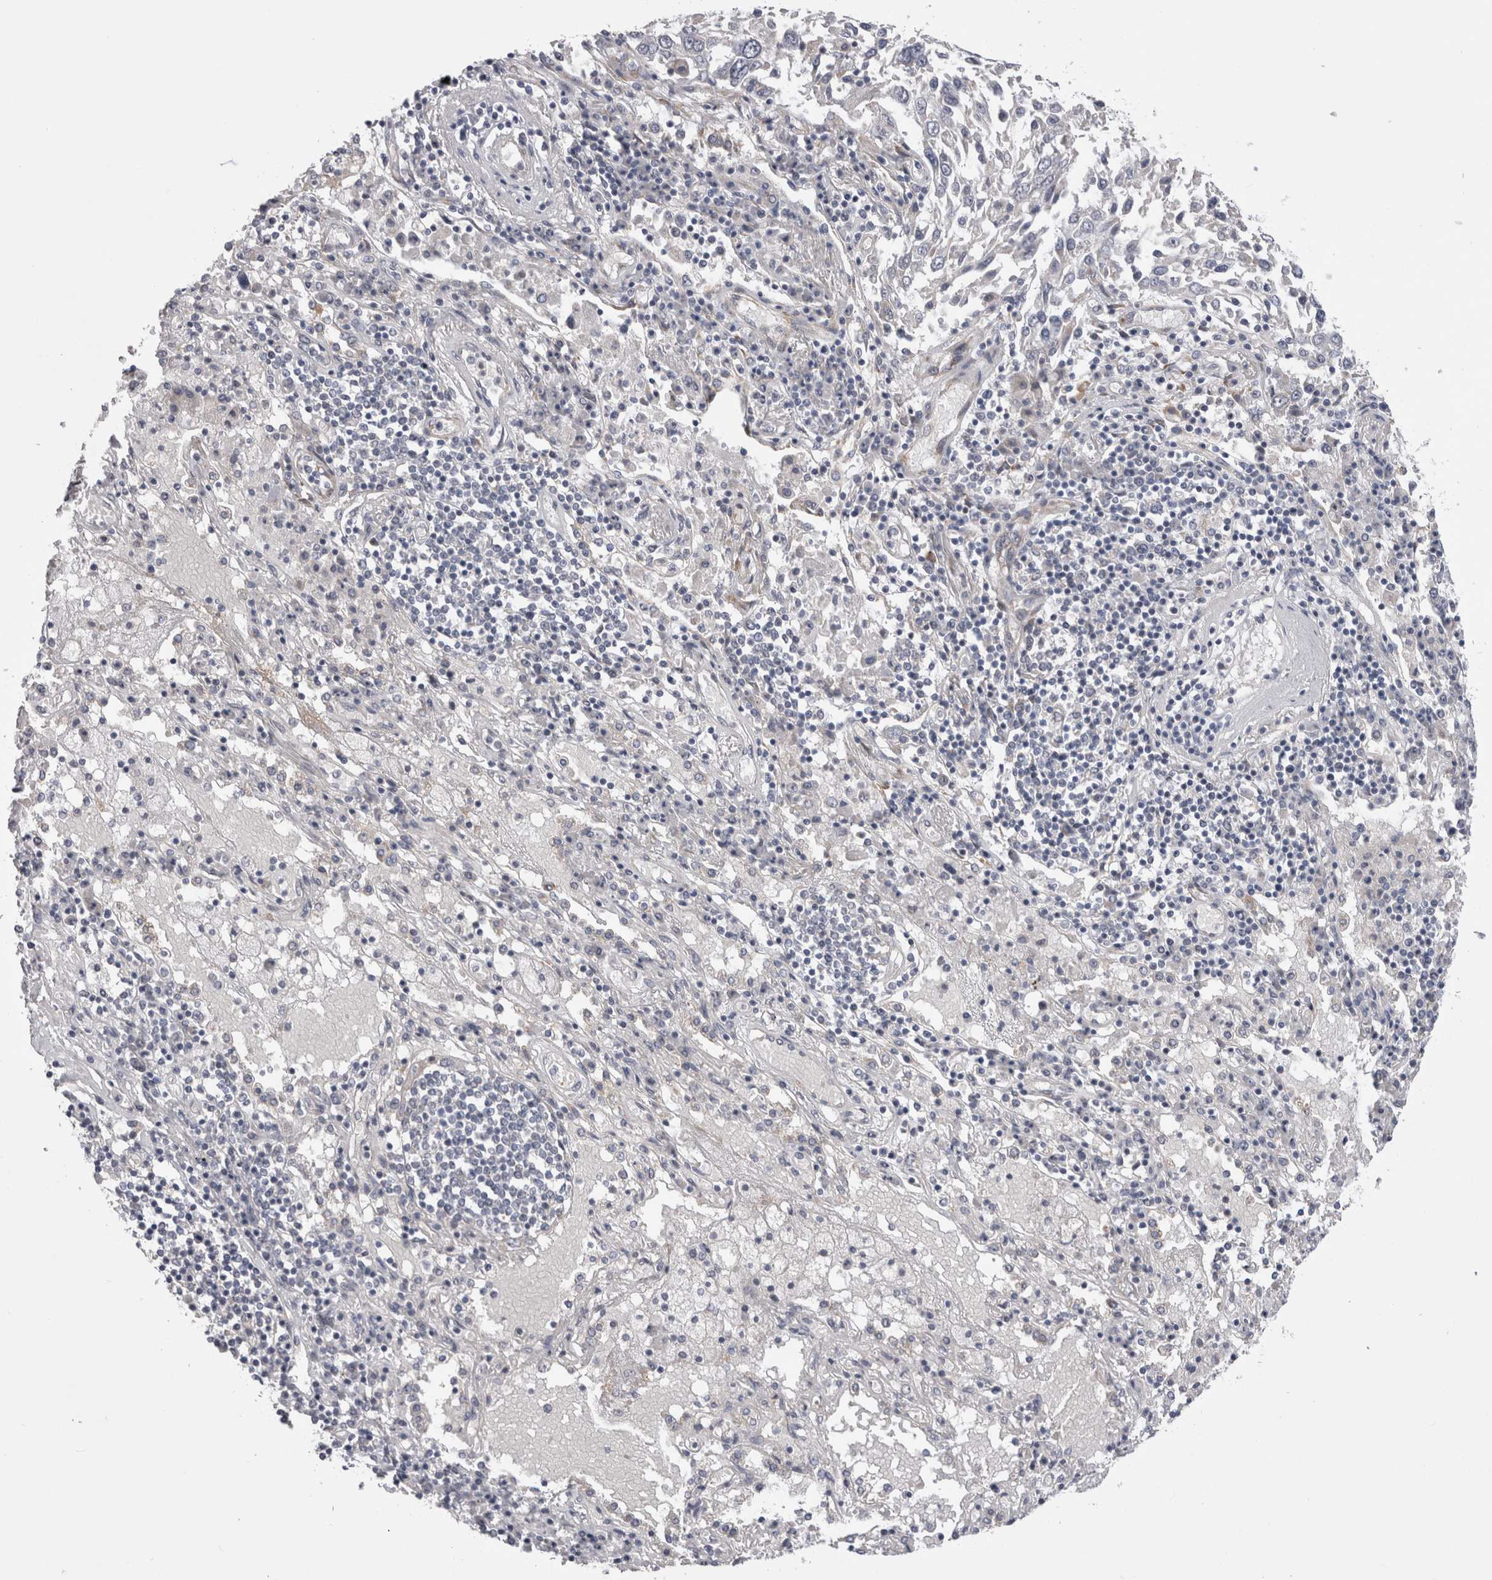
{"staining": {"intensity": "negative", "quantity": "none", "location": "none"}, "tissue": "lung cancer", "cell_type": "Tumor cells", "image_type": "cancer", "snomed": [{"axis": "morphology", "description": "Squamous cell carcinoma, NOS"}, {"axis": "topography", "description": "Lung"}], "caption": "A high-resolution histopathology image shows immunohistochemistry (IHC) staining of lung squamous cell carcinoma, which reveals no significant positivity in tumor cells.", "gene": "ARHGAP29", "patient": {"sex": "male", "age": 65}}